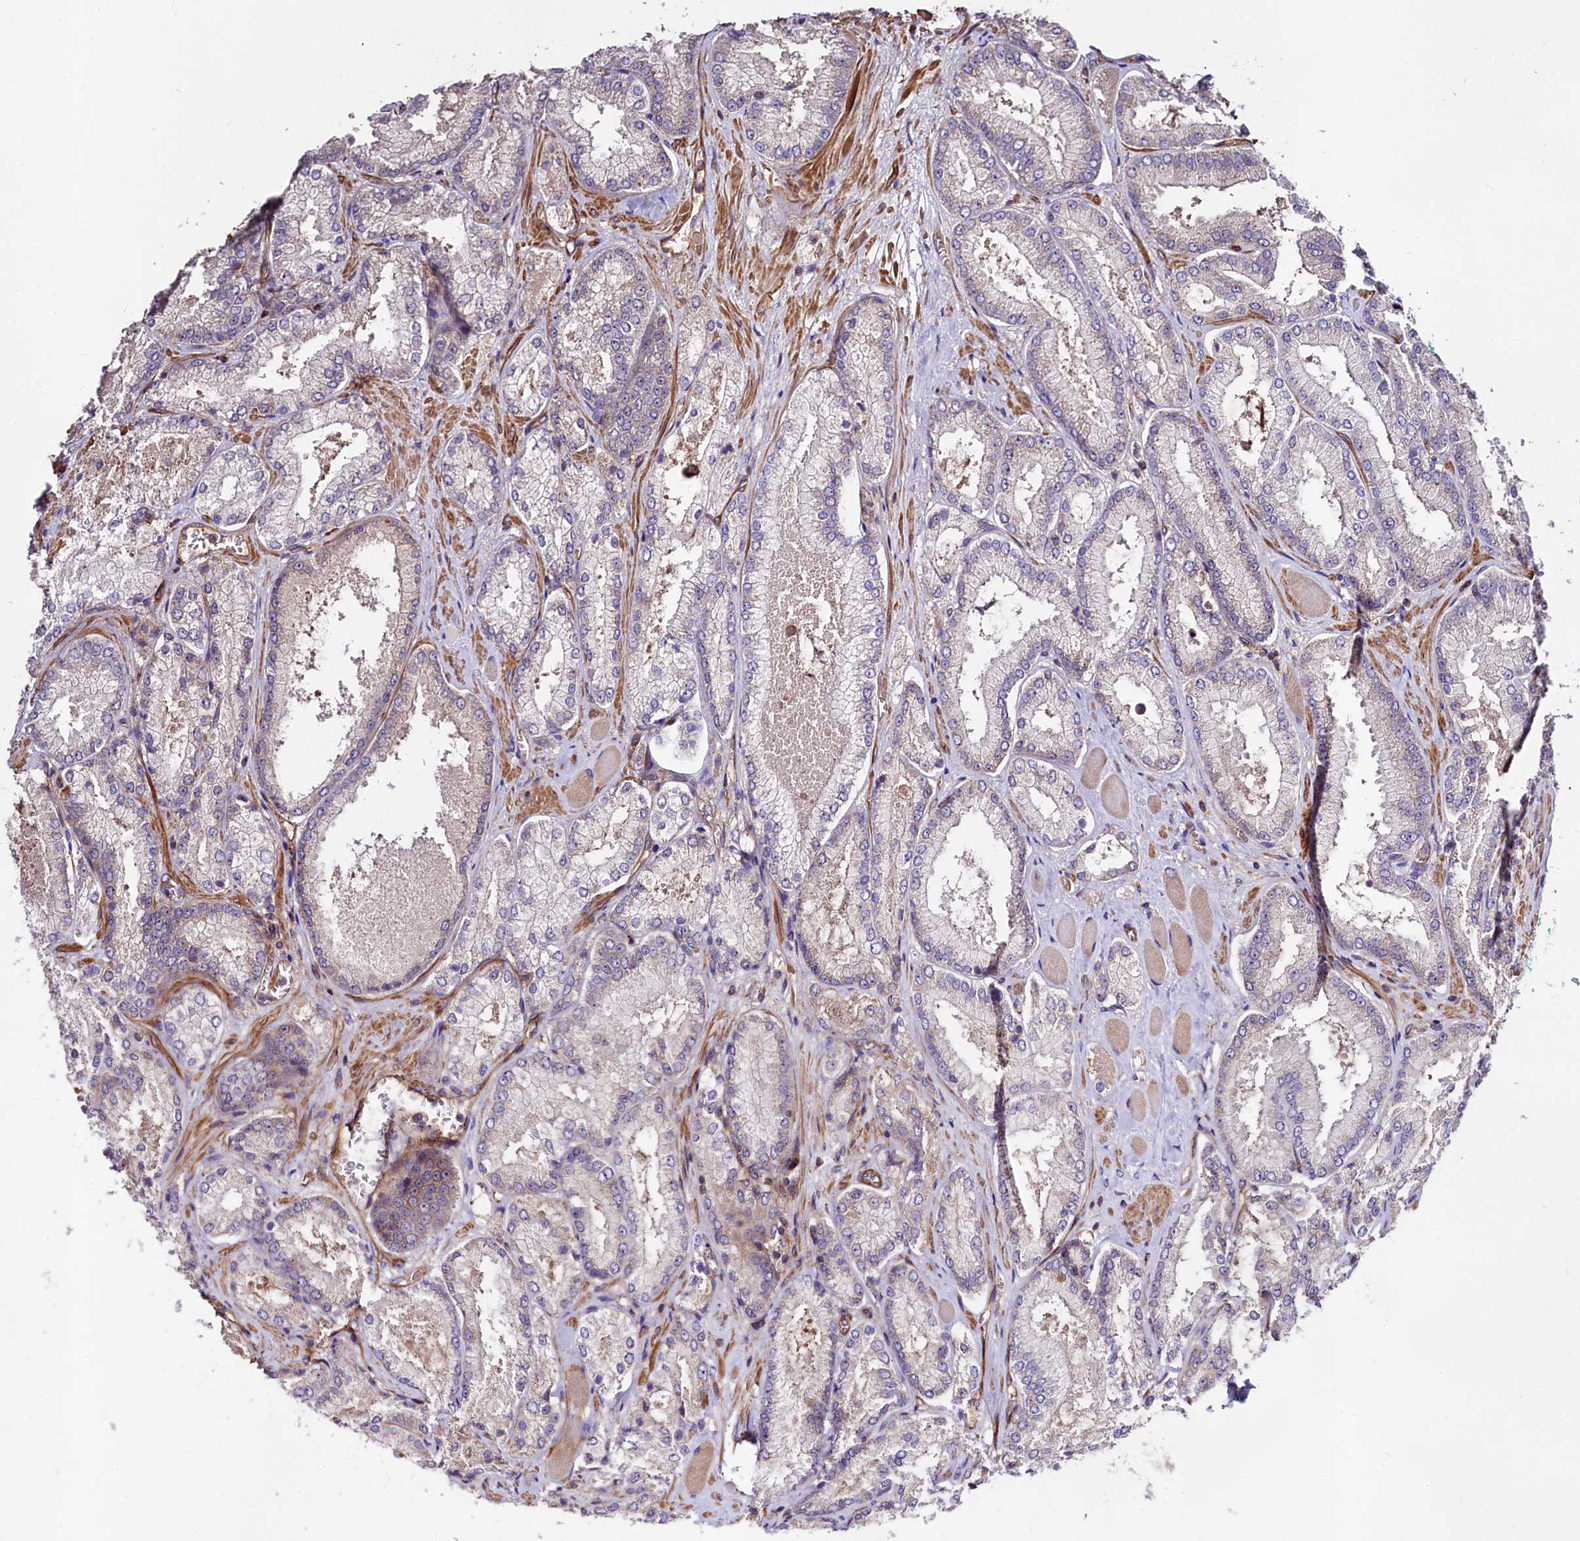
{"staining": {"intensity": "negative", "quantity": "none", "location": "none"}, "tissue": "prostate cancer", "cell_type": "Tumor cells", "image_type": "cancer", "snomed": [{"axis": "morphology", "description": "Adenocarcinoma, Low grade"}, {"axis": "topography", "description": "Prostate"}], "caption": "Immunohistochemical staining of prostate cancer demonstrates no significant expression in tumor cells.", "gene": "KLHDC4", "patient": {"sex": "male", "age": 74}}